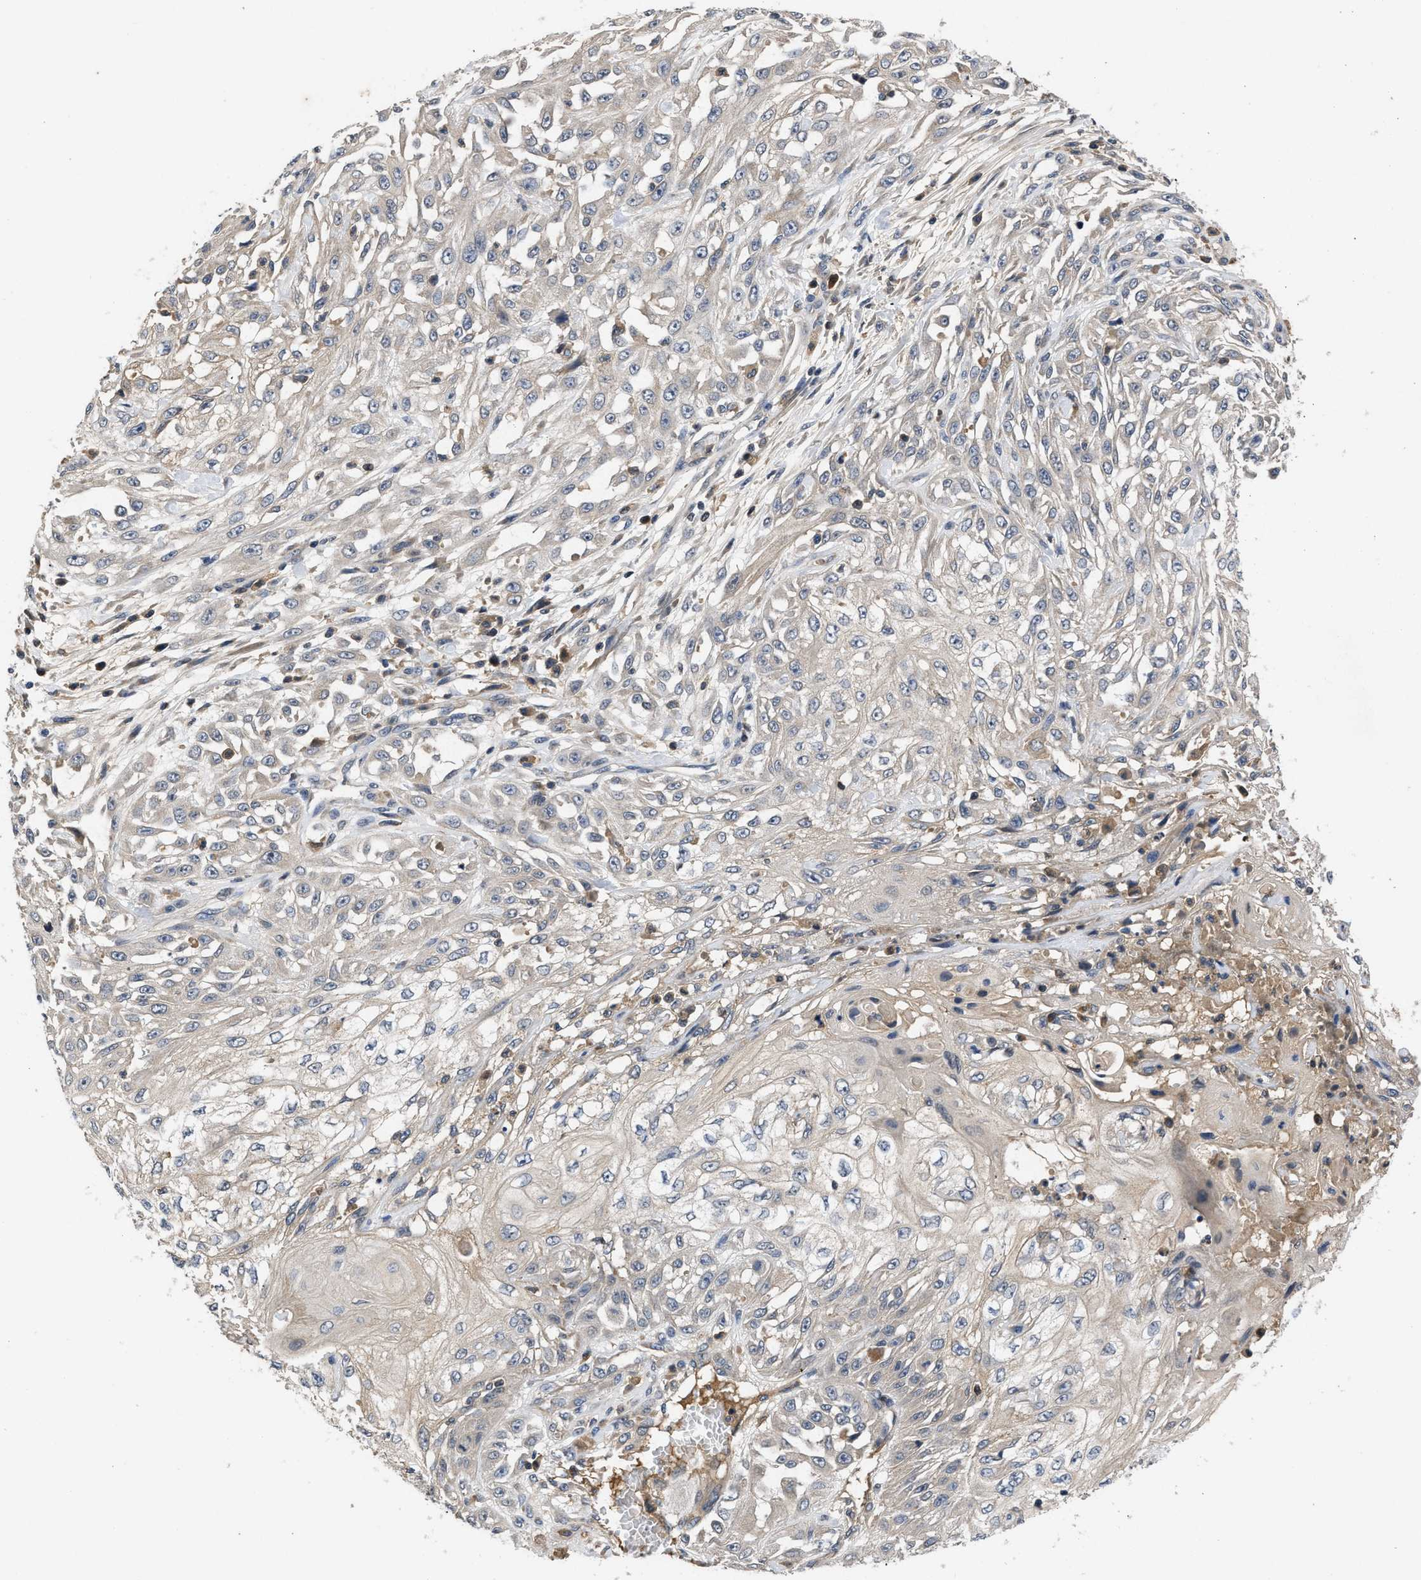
{"staining": {"intensity": "weak", "quantity": "<25%", "location": "cytoplasmic/membranous"}, "tissue": "skin cancer", "cell_type": "Tumor cells", "image_type": "cancer", "snomed": [{"axis": "morphology", "description": "Squamous cell carcinoma, NOS"}, {"axis": "morphology", "description": "Squamous cell carcinoma, metastatic, NOS"}, {"axis": "topography", "description": "Skin"}, {"axis": "topography", "description": "Lymph node"}], "caption": "Histopathology image shows no significant protein positivity in tumor cells of squamous cell carcinoma (skin).", "gene": "VPS4A", "patient": {"sex": "male", "age": 75}}